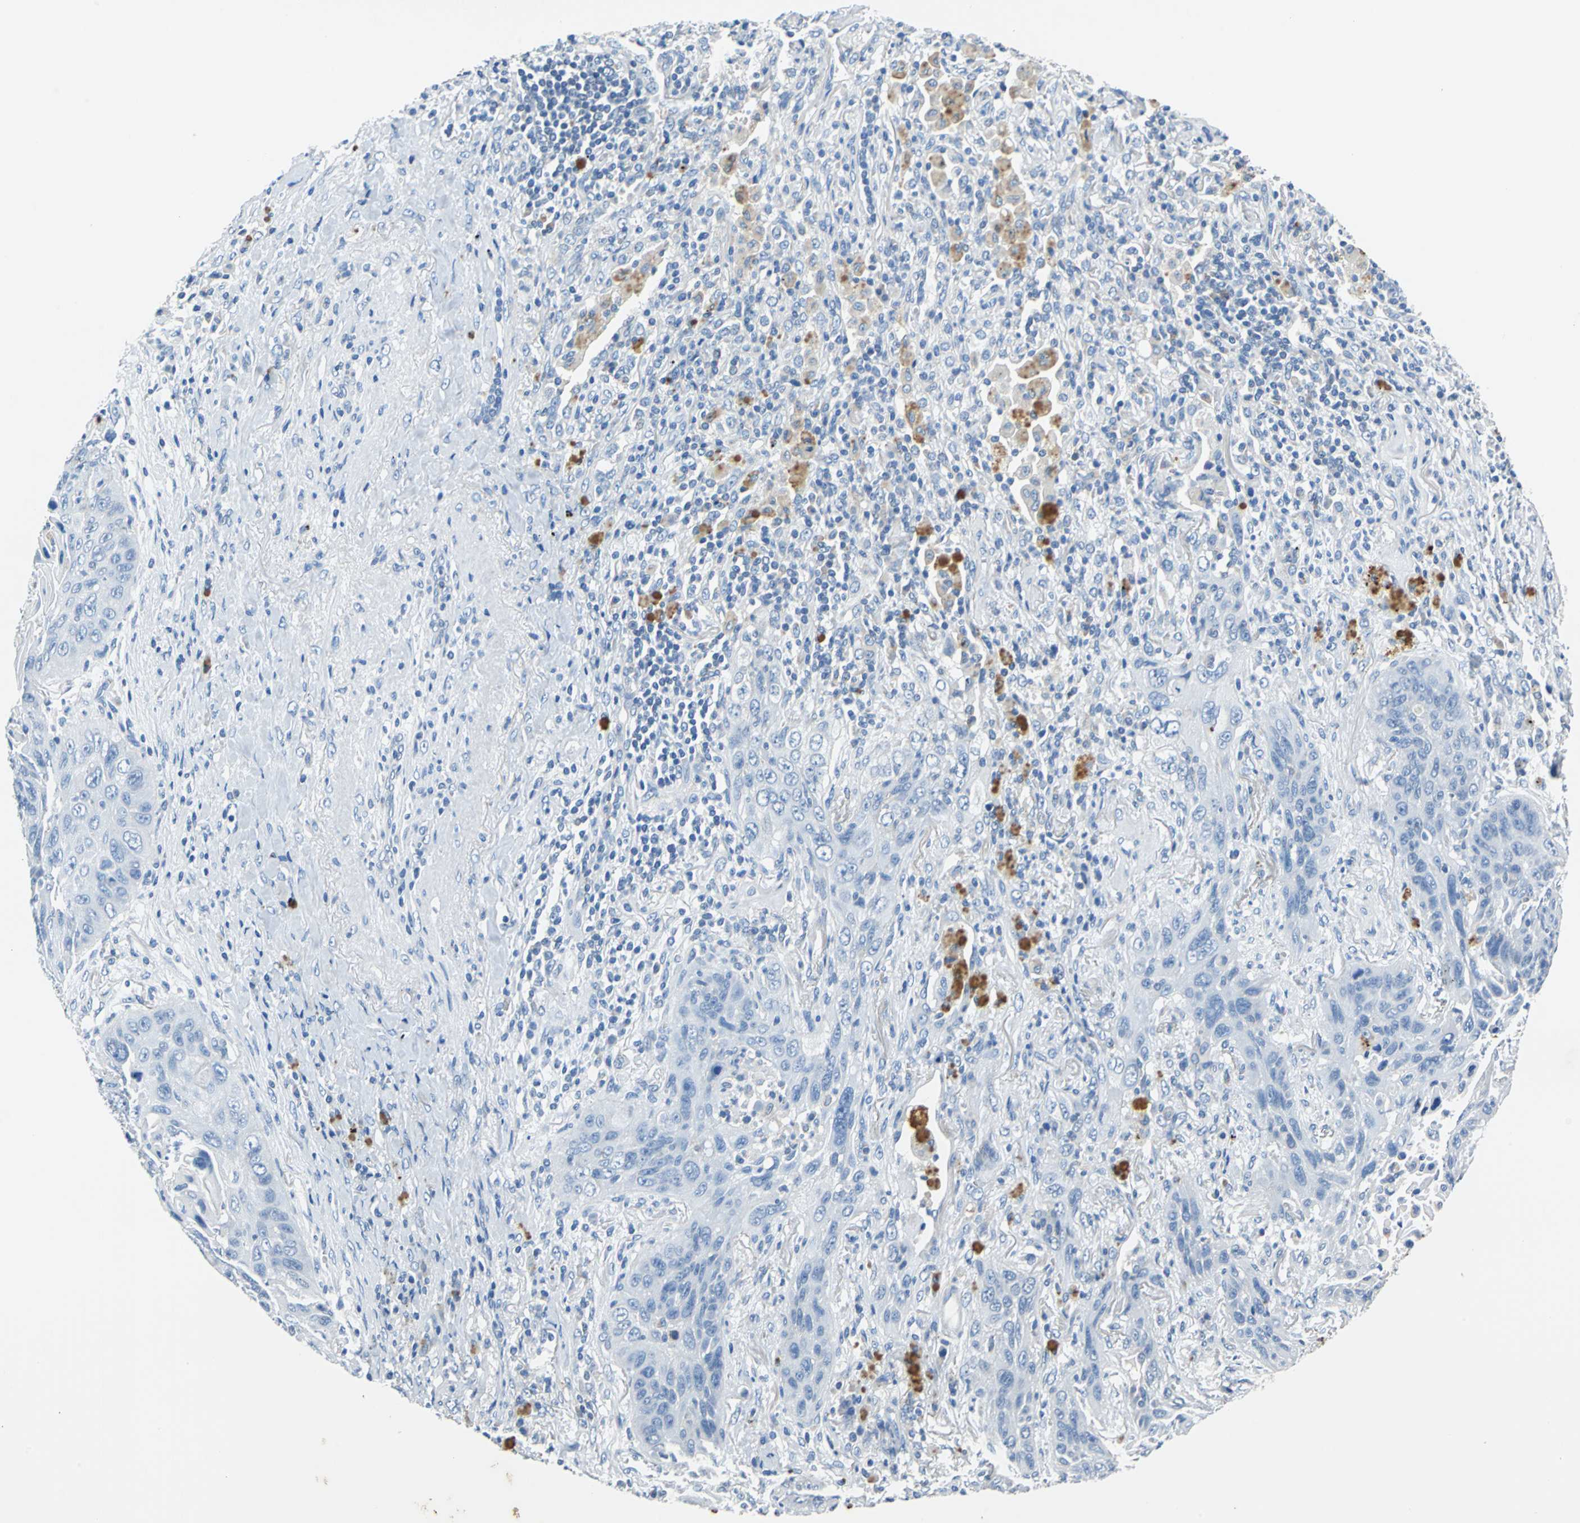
{"staining": {"intensity": "negative", "quantity": "none", "location": "none"}, "tissue": "lung cancer", "cell_type": "Tumor cells", "image_type": "cancer", "snomed": [{"axis": "morphology", "description": "Squamous cell carcinoma, NOS"}, {"axis": "topography", "description": "Lung"}], "caption": "Human lung cancer stained for a protein using immunohistochemistry (IHC) displays no positivity in tumor cells.", "gene": "TEX264", "patient": {"sex": "female", "age": 67}}